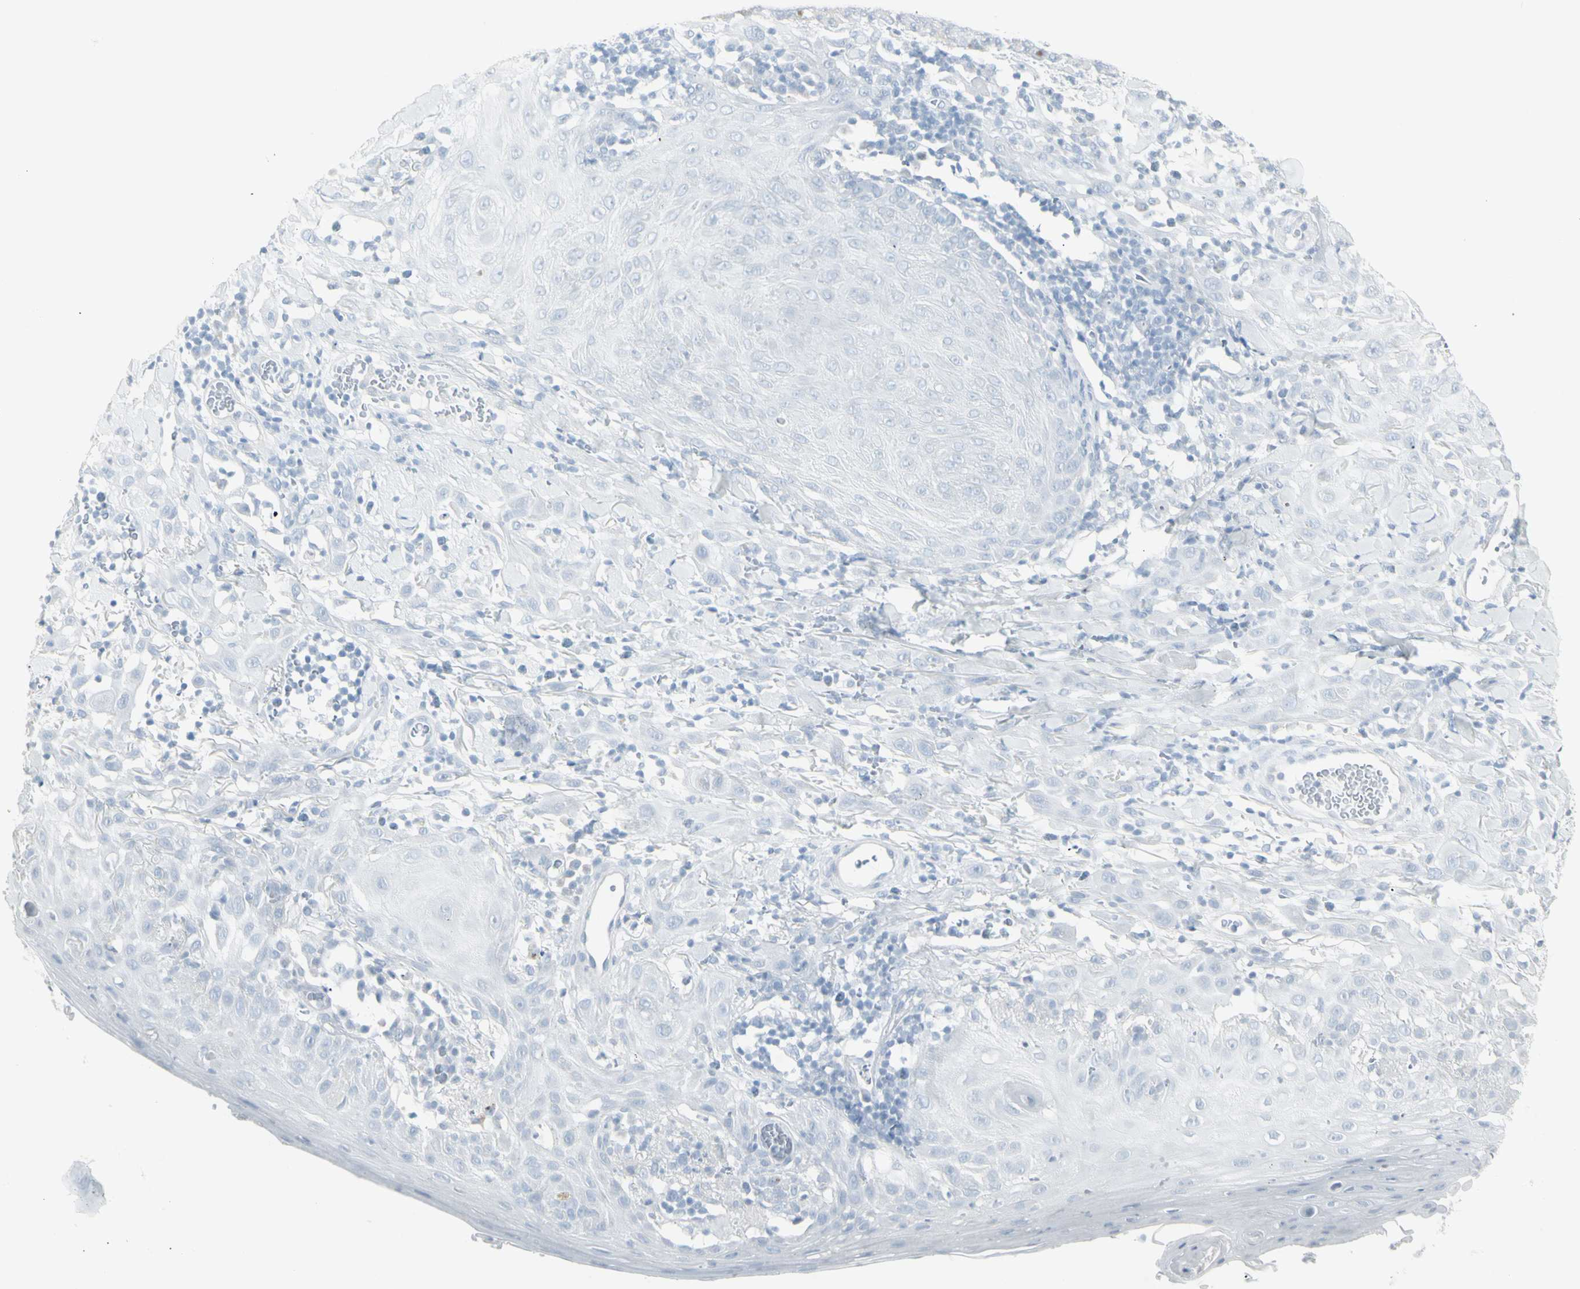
{"staining": {"intensity": "negative", "quantity": "none", "location": "none"}, "tissue": "skin cancer", "cell_type": "Tumor cells", "image_type": "cancer", "snomed": [{"axis": "morphology", "description": "Squamous cell carcinoma, NOS"}, {"axis": "topography", "description": "Skin"}], "caption": "A micrograph of skin cancer stained for a protein shows no brown staining in tumor cells. (Immunohistochemistry (ihc), brightfield microscopy, high magnification).", "gene": "YBX2", "patient": {"sex": "male", "age": 24}}